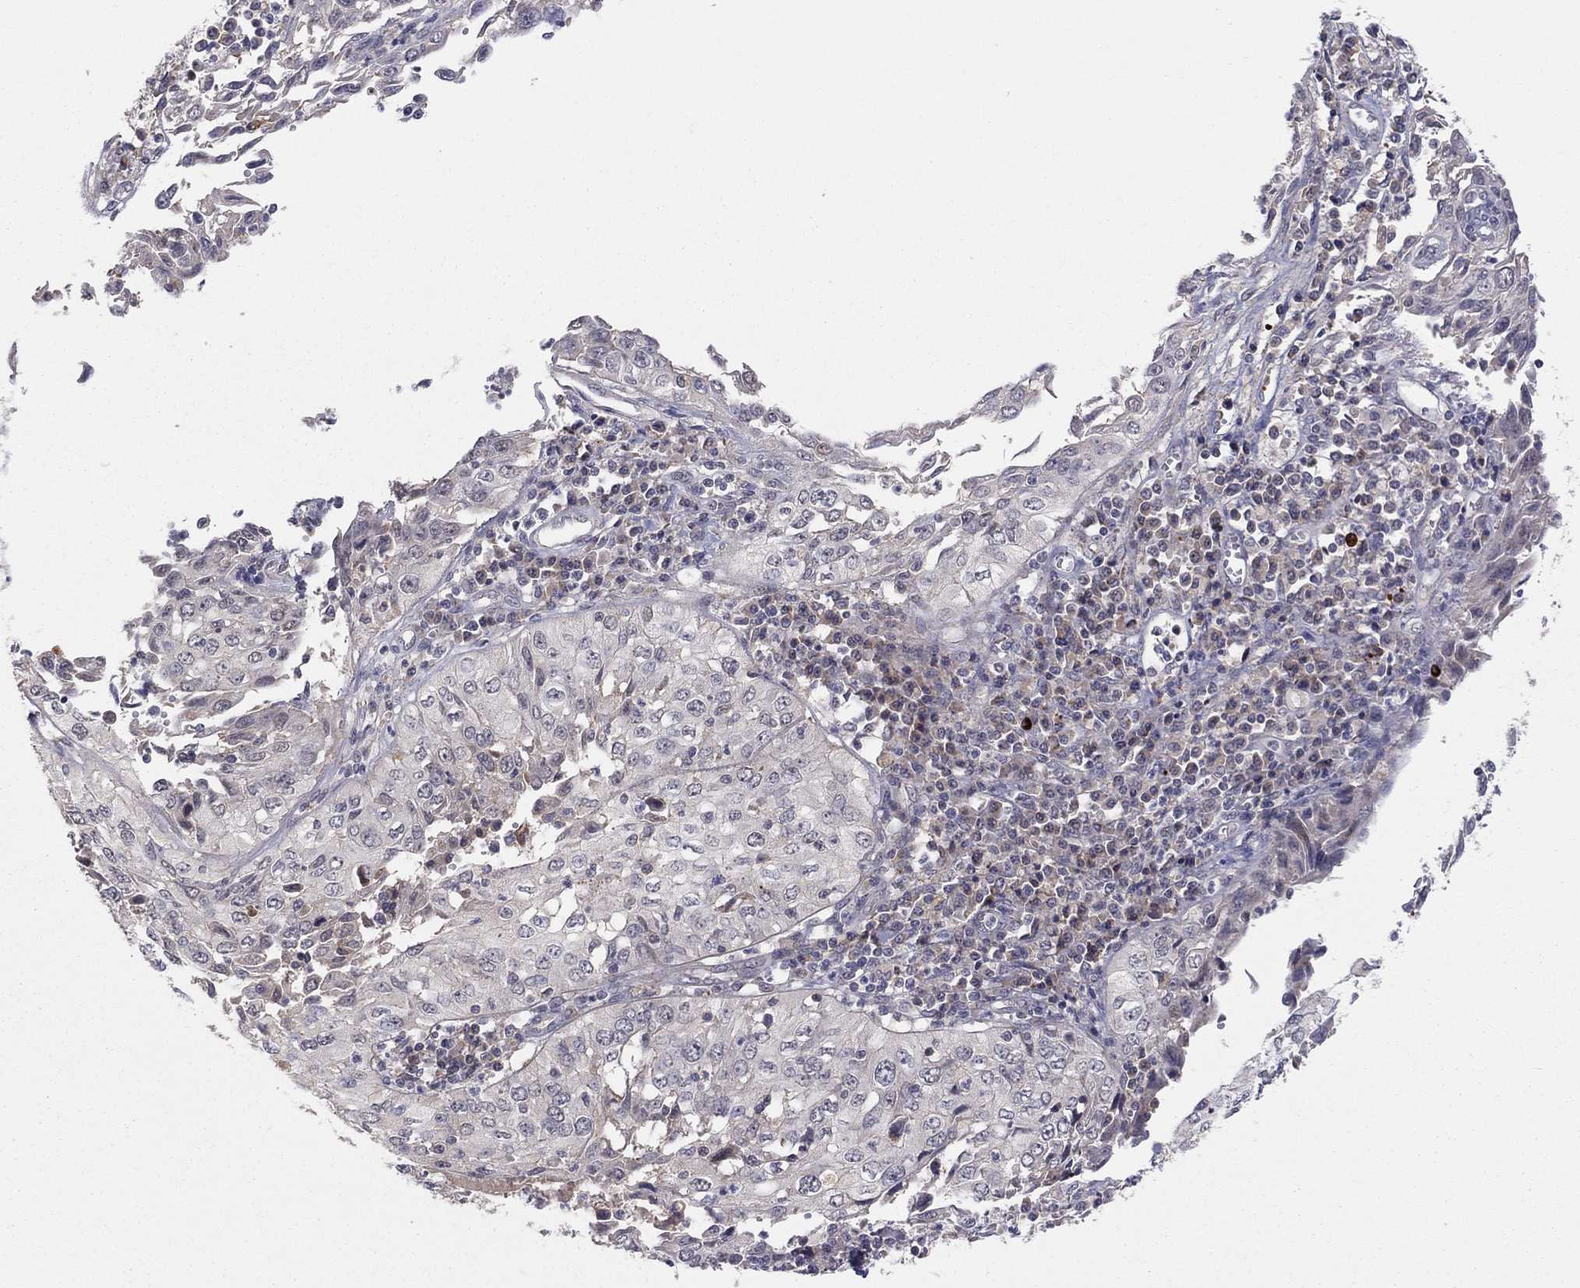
{"staining": {"intensity": "negative", "quantity": "none", "location": "none"}, "tissue": "cervical cancer", "cell_type": "Tumor cells", "image_type": "cancer", "snomed": [{"axis": "morphology", "description": "Squamous cell carcinoma, NOS"}, {"axis": "topography", "description": "Cervix"}], "caption": "Cervical cancer was stained to show a protein in brown. There is no significant staining in tumor cells.", "gene": "CRACDL", "patient": {"sex": "female", "age": 24}}